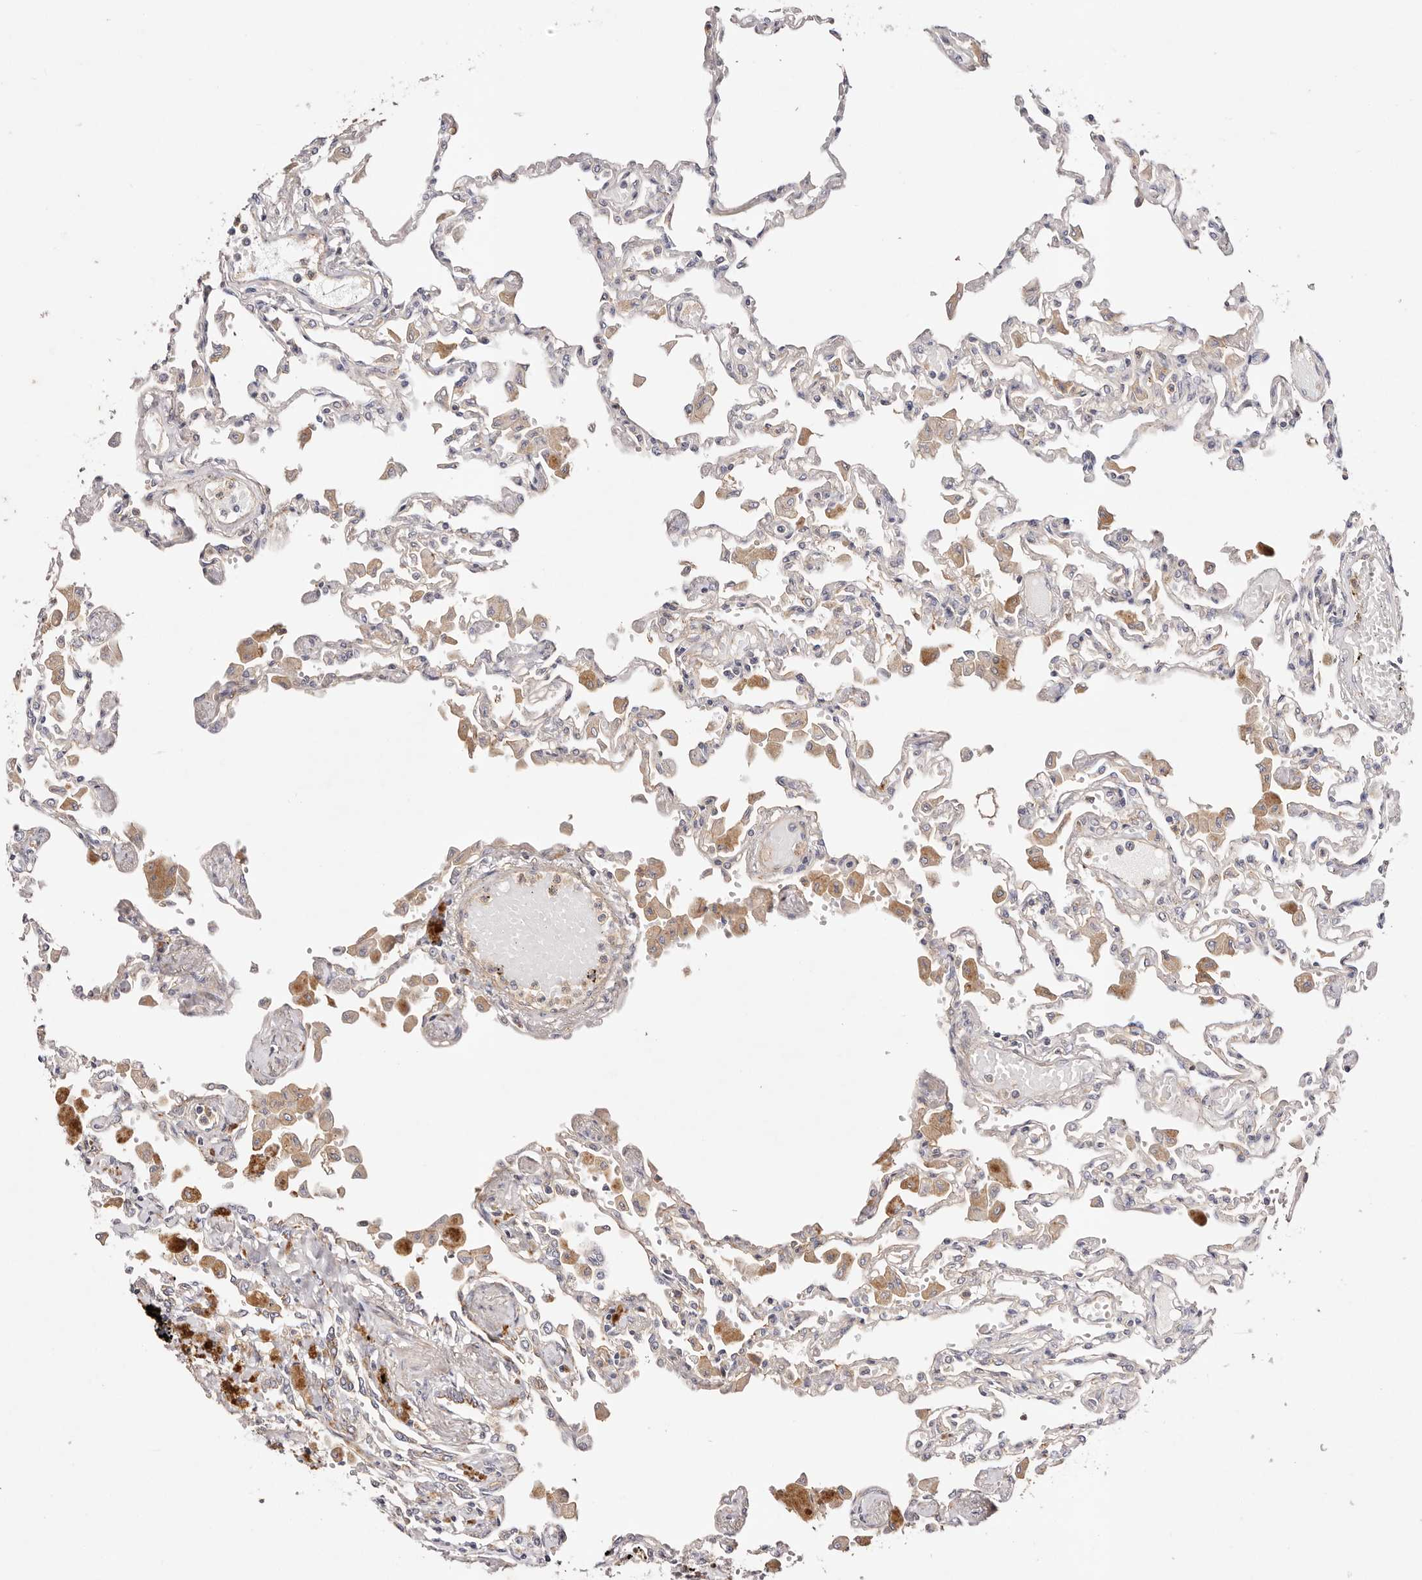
{"staining": {"intensity": "negative", "quantity": "none", "location": "none"}, "tissue": "lung", "cell_type": "Alveolar cells", "image_type": "normal", "snomed": [{"axis": "morphology", "description": "Normal tissue, NOS"}, {"axis": "topography", "description": "Bronchus"}, {"axis": "topography", "description": "Lung"}], "caption": "Micrograph shows no significant protein positivity in alveolar cells of benign lung.", "gene": "SLC35B2", "patient": {"sex": "female", "age": 49}}